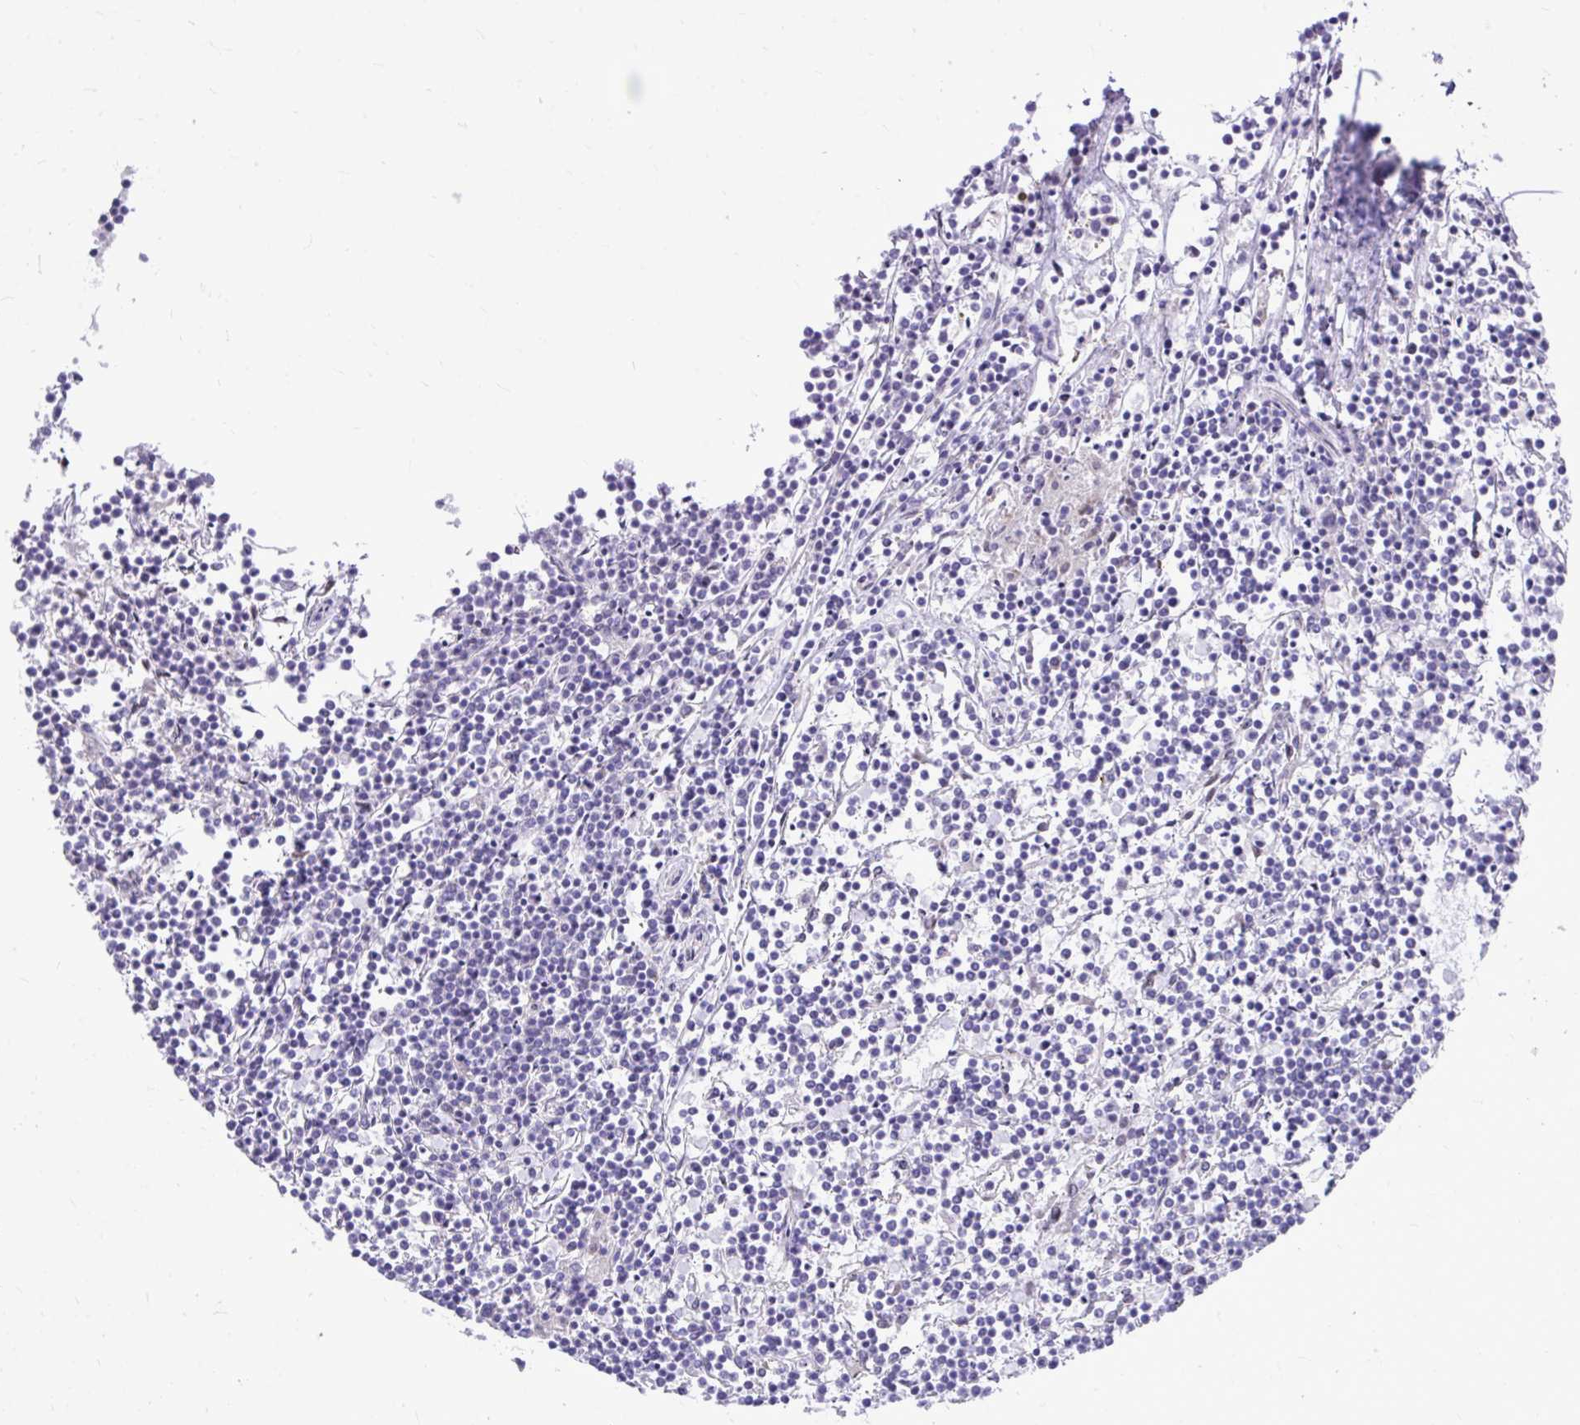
{"staining": {"intensity": "negative", "quantity": "none", "location": "none"}, "tissue": "lymphoma", "cell_type": "Tumor cells", "image_type": "cancer", "snomed": [{"axis": "morphology", "description": "Malignant lymphoma, non-Hodgkin's type, Low grade"}, {"axis": "topography", "description": "Spleen"}], "caption": "Micrograph shows no protein expression in tumor cells of lymphoma tissue. Nuclei are stained in blue.", "gene": "CEACAM18", "patient": {"sex": "female", "age": 19}}